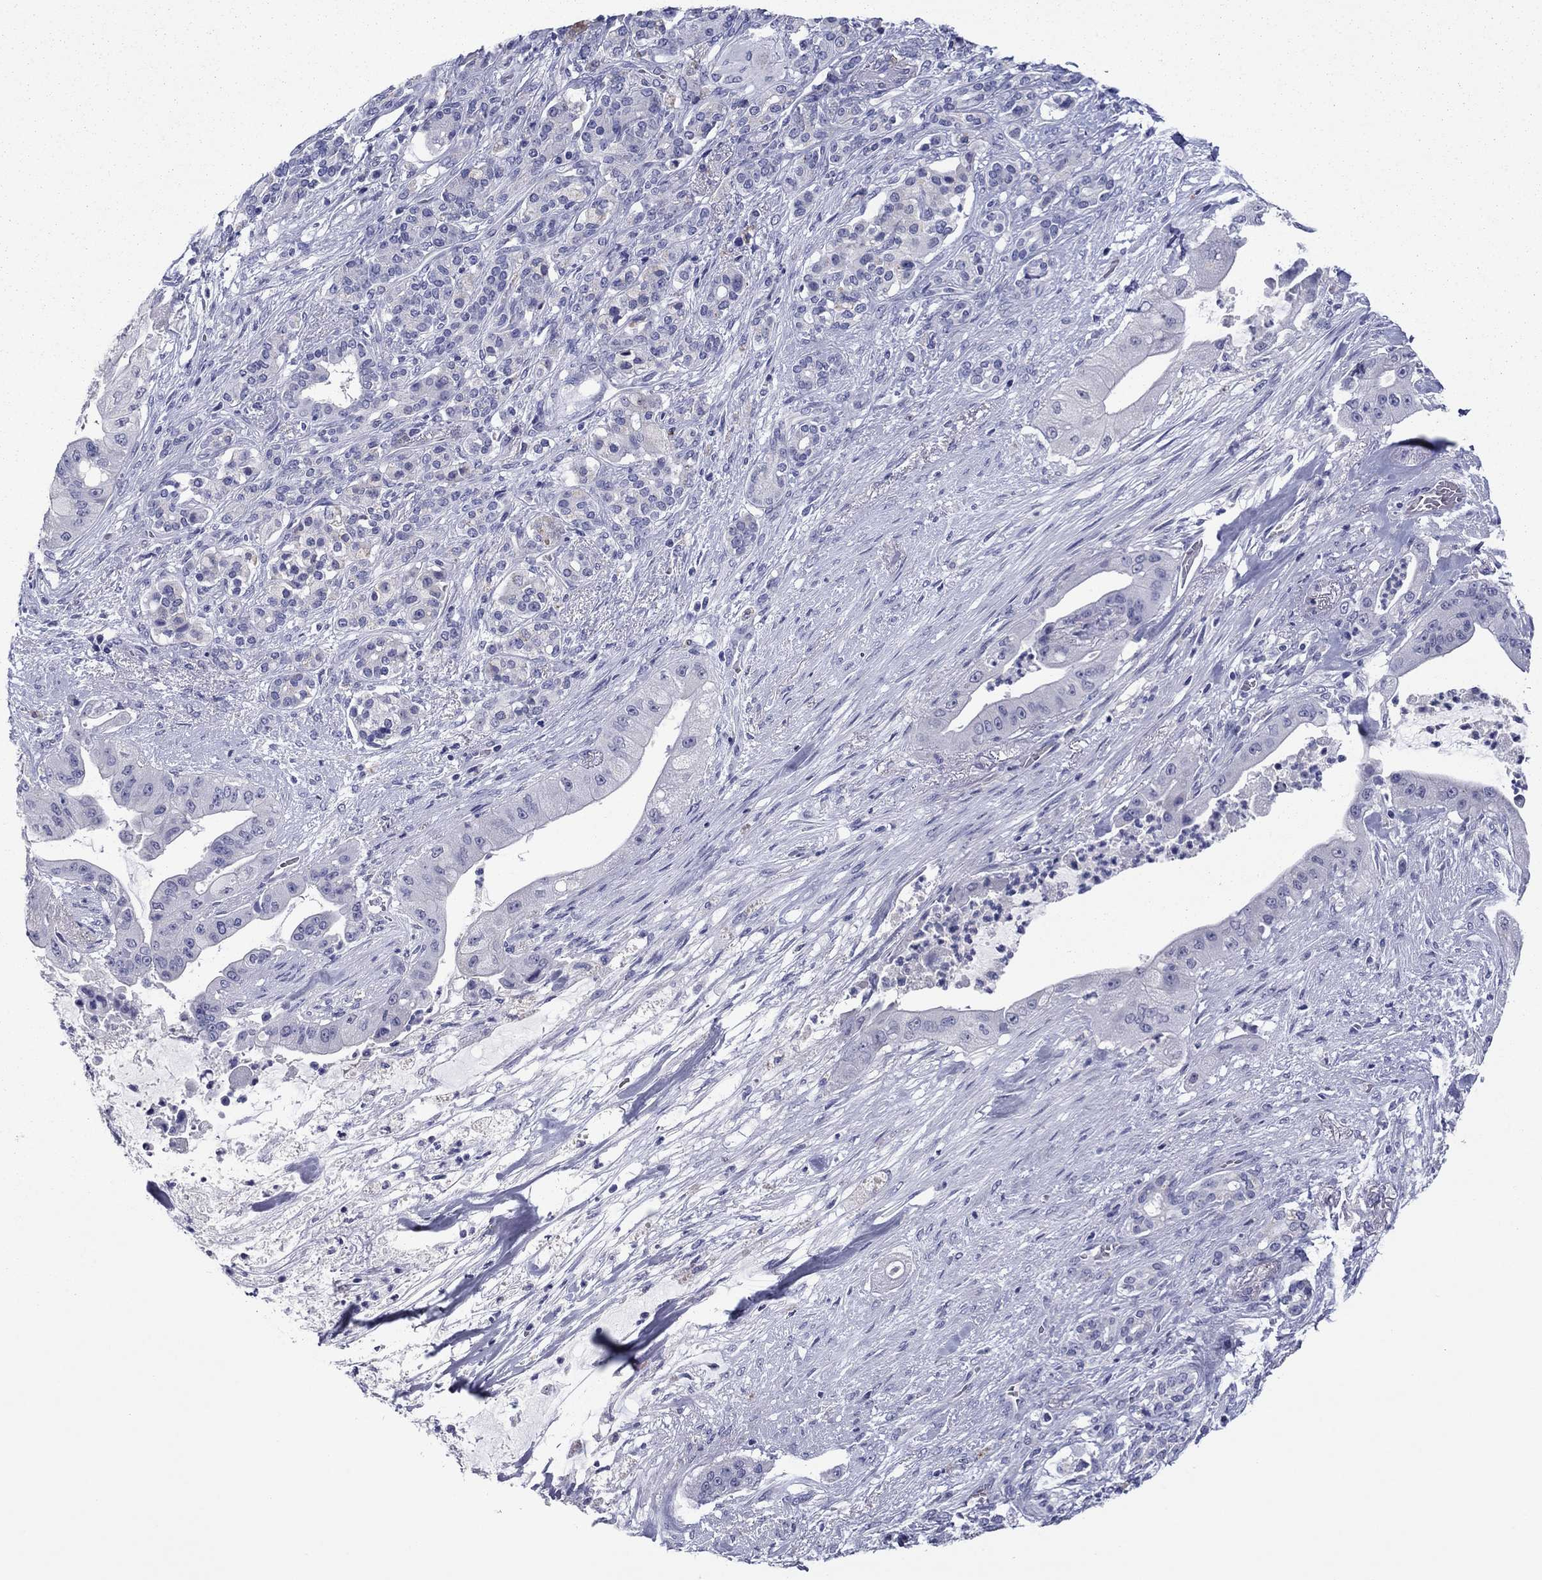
{"staining": {"intensity": "negative", "quantity": "none", "location": "none"}, "tissue": "pancreatic cancer", "cell_type": "Tumor cells", "image_type": "cancer", "snomed": [{"axis": "morphology", "description": "Normal tissue, NOS"}, {"axis": "morphology", "description": "Inflammation, NOS"}, {"axis": "morphology", "description": "Adenocarcinoma, NOS"}, {"axis": "topography", "description": "Pancreas"}], "caption": "A high-resolution image shows immunohistochemistry staining of pancreatic adenocarcinoma, which displays no significant expression in tumor cells.", "gene": "TCFL5", "patient": {"sex": "male", "age": 57}}